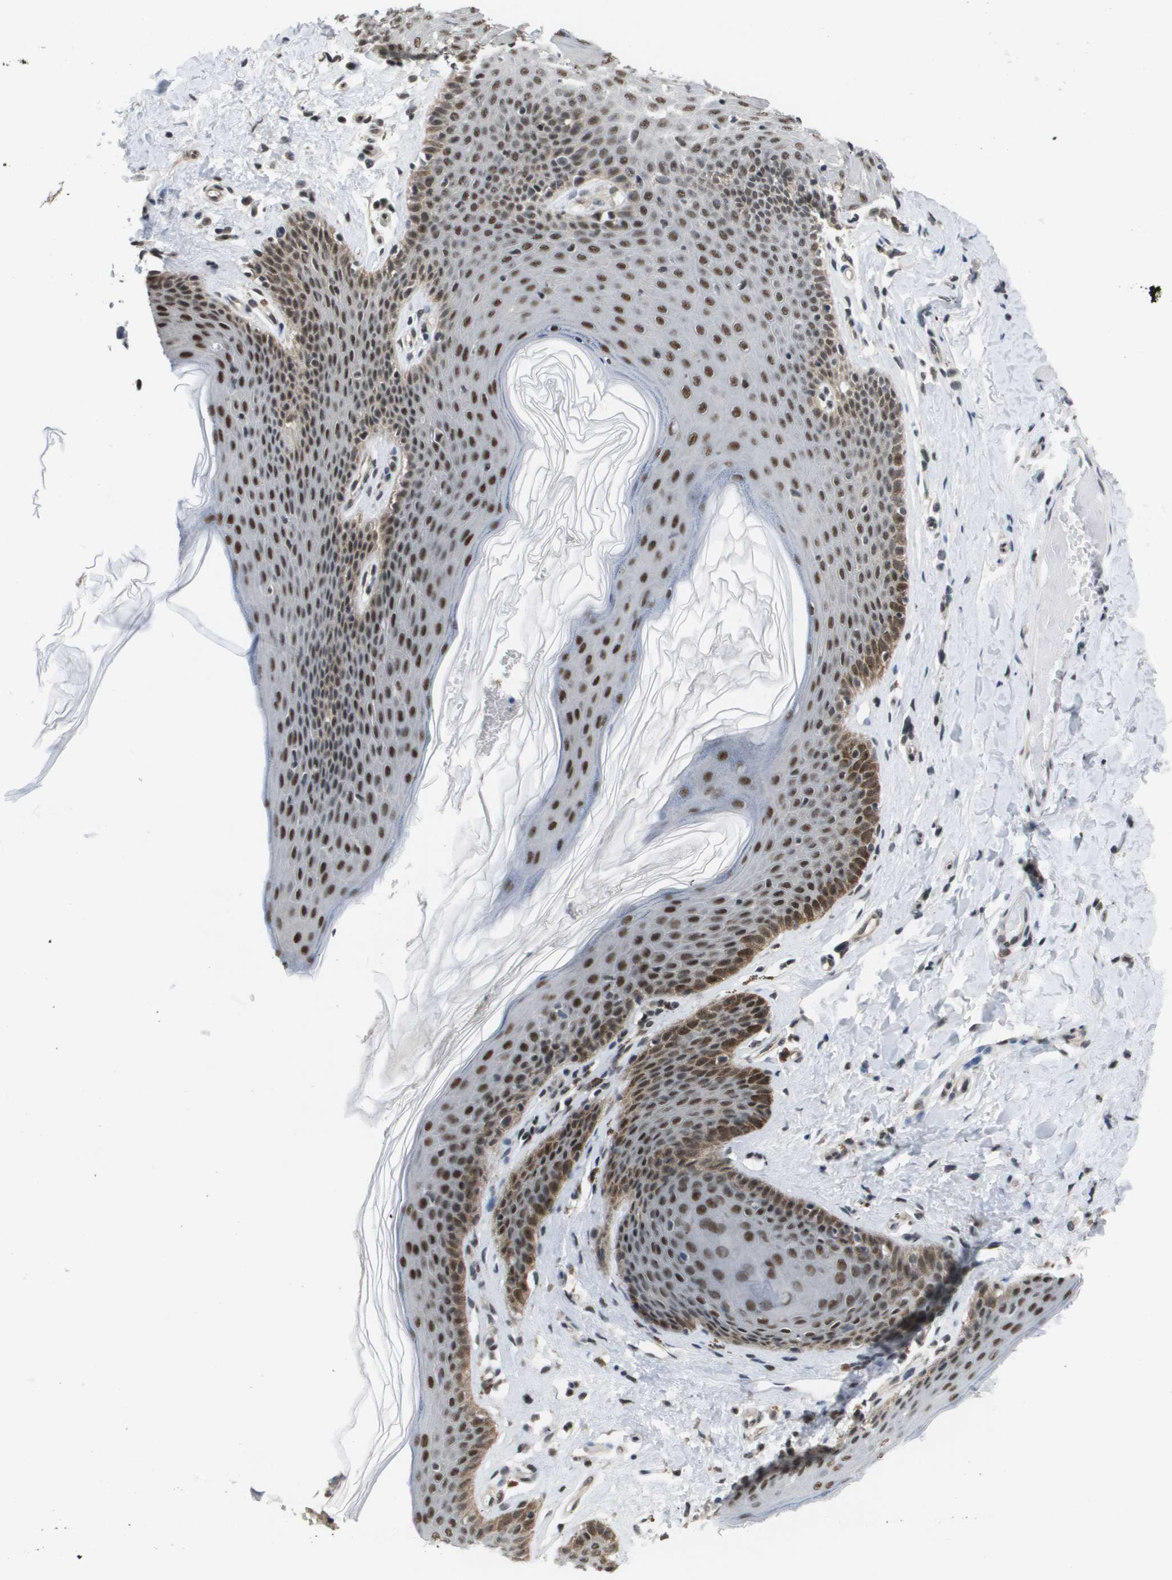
{"staining": {"intensity": "moderate", "quantity": ">75%", "location": "nuclear"}, "tissue": "skin", "cell_type": "Epidermal cells", "image_type": "normal", "snomed": [{"axis": "morphology", "description": "Normal tissue, NOS"}, {"axis": "topography", "description": "Vulva"}], "caption": "IHC (DAB) staining of unremarkable skin shows moderate nuclear protein positivity in about >75% of epidermal cells. (Brightfield microscopy of DAB IHC at high magnification).", "gene": "ISY1", "patient": {"sex": "female", "age": 66}}